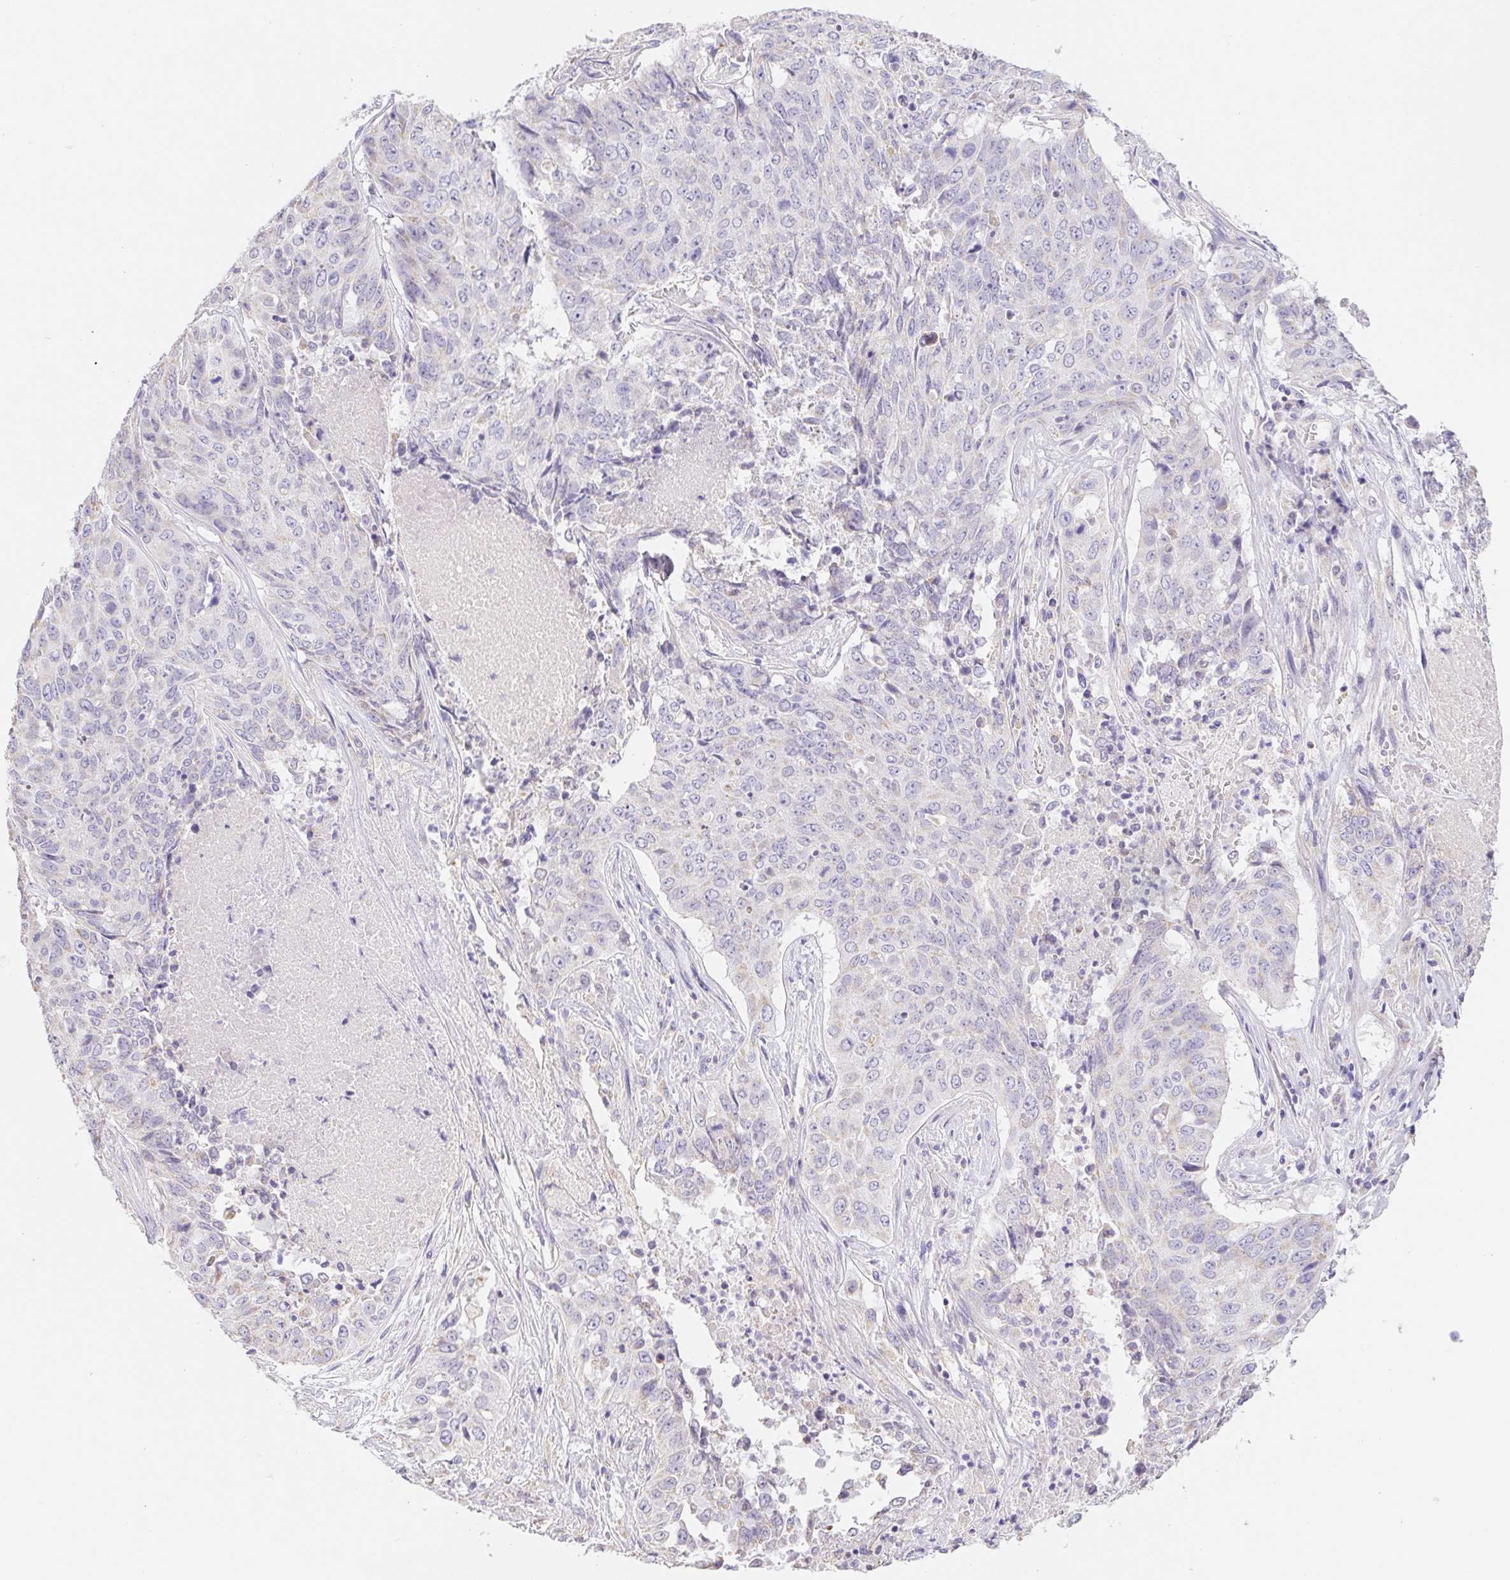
{"staining": {"intensity": "negative", "quantity": "none", "location": "none"}, "tissue": "lung cancer", "cell_type": "Tumor cells", "image_type": "cancer", "snomed": [{"axis": "morphology", "description": "Normal tissue, NOS"}, {"axis": "morphology", "description": "Squamous cell carcinoma, NOS"}, {"axis": "topography", "description": "Bronchus"}, {"axis": "topography", "description": "Lung"}], "caption": "Tumor cells show no significant protein positivity in lung cancer (squamous cell carcinoma).", "gene": "FKBP6", "patient": {"sex": "male", "age": 64}}